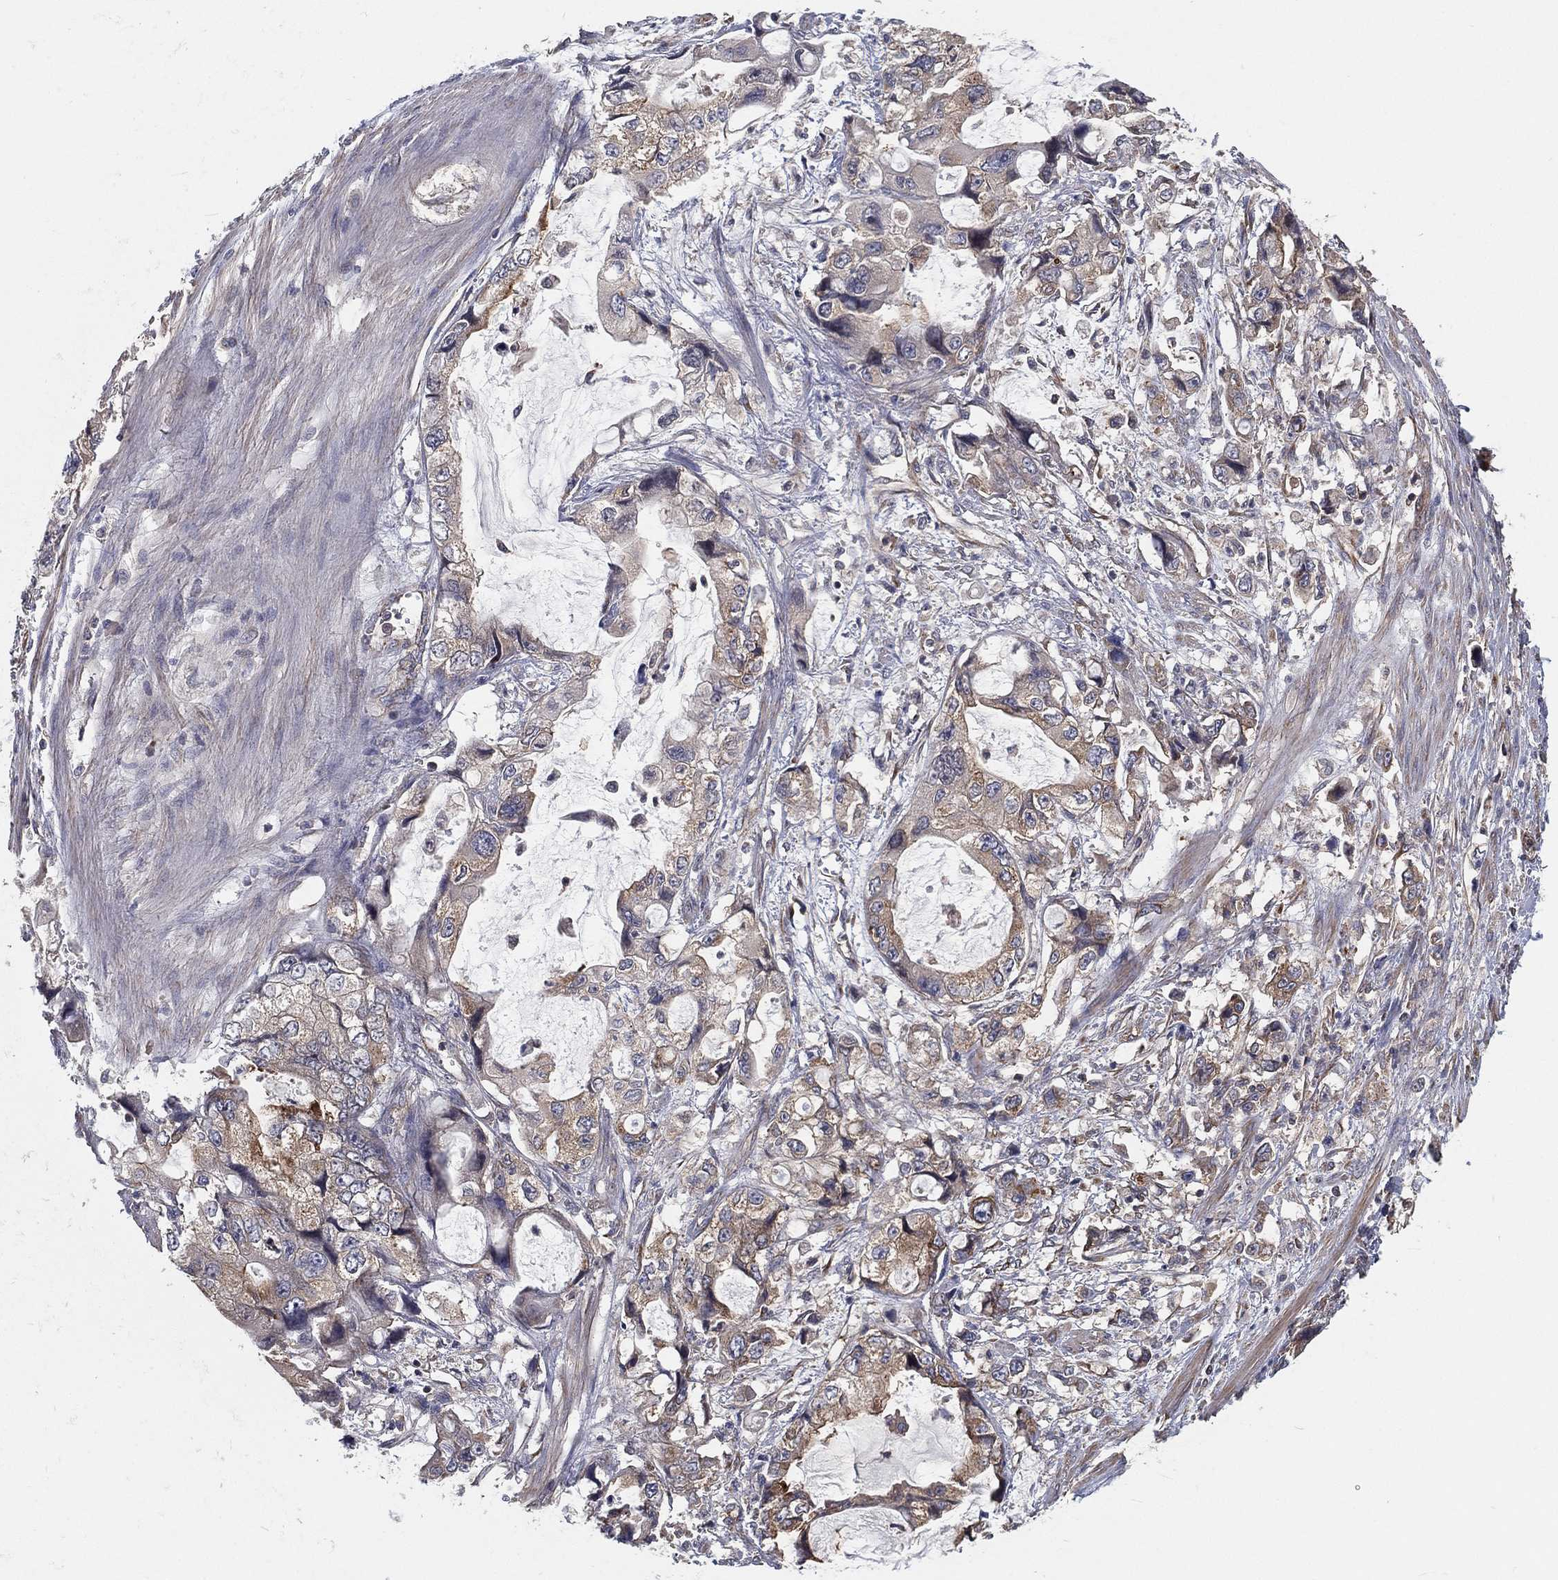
{"staining": {"intensity": "weak", "quantity": ">75%", "location": "cytoplasmic/membranous"}, "tissue": "stomach cancer", "cell_type": "Tumor cells", "image_type": "cancer", "snomed": [{"axis": "morphology", "description": "Adenocarcinoma, NOS"}, {"axis": "topography", "description": "Pancreas"}, {"axis": "topography", "description": "Stomach, upper"}, {"axis": "topography", "description": "Stomach"}], "caption": "A brown stain shows weak cytoplasmic/membranous staining of a protein in human stomach cancer tumor cells. Nuclei are stained in blue.", "gene": "EIF2B5", "patient": {"sex": "male", "age": 77}}